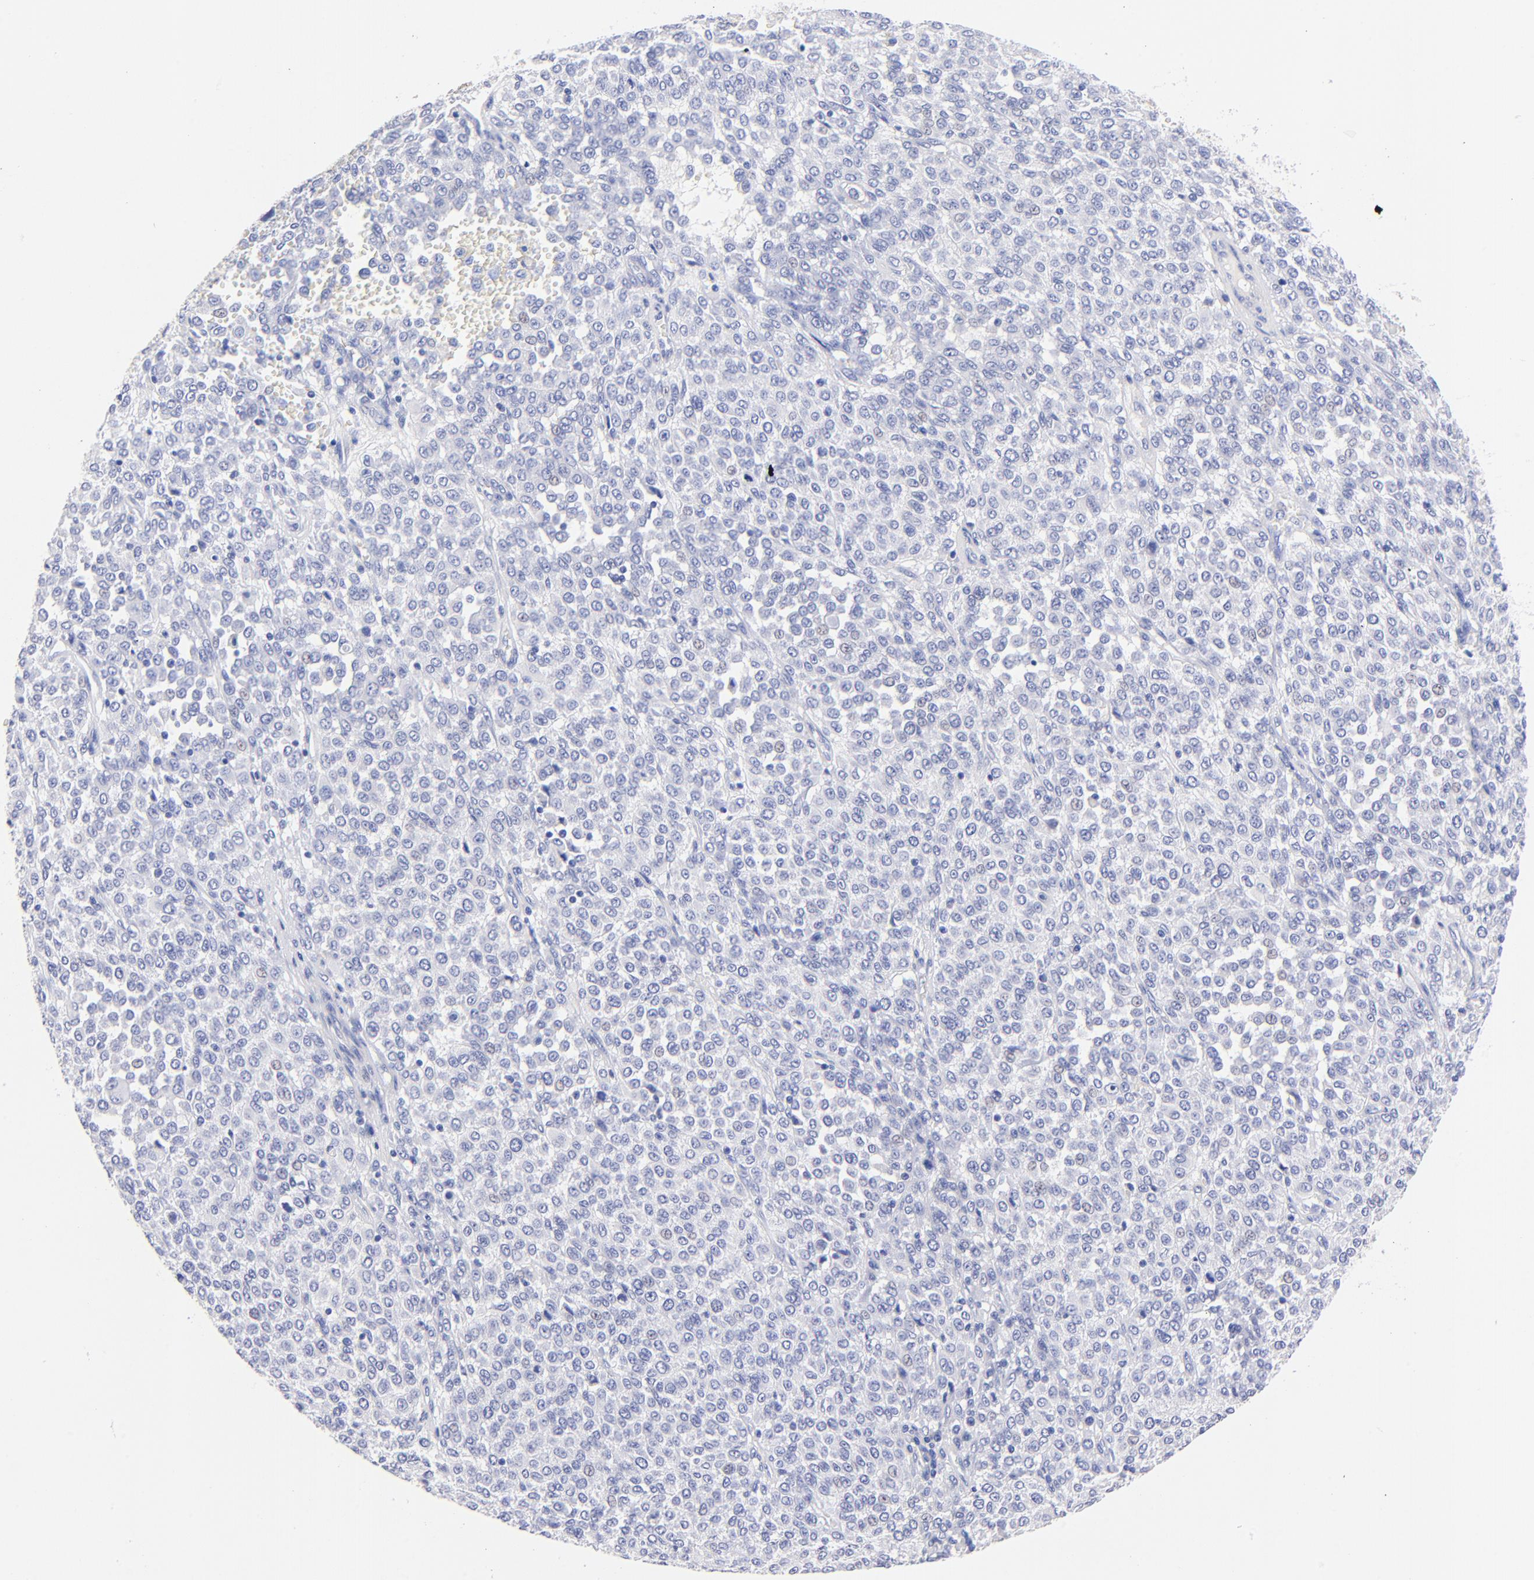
{"staining": {"intensity": "negative", "quantity": "none", "location": "none"}, "tissue": "melanoma", "cell_type": "Tumor cells", "image_type": "cancer", "snomed": [{"axis": "morphology", "description": "Malignant melanoma, Metastatic site"}, {"axis": "topography", "description": "Pancreas"}], "caption": "A high-resolution micrograph shows immunohistochemistry (IHC) staining of malignant melanoma (metastatic site), which reveals no significant expression in tumor cells. The staining is performed using DAB brown chromogen with nuclei counter-stained in using hematoxylin.", "gene": "HORMAD2", "patient": {"sex": "female", "age": 30}}